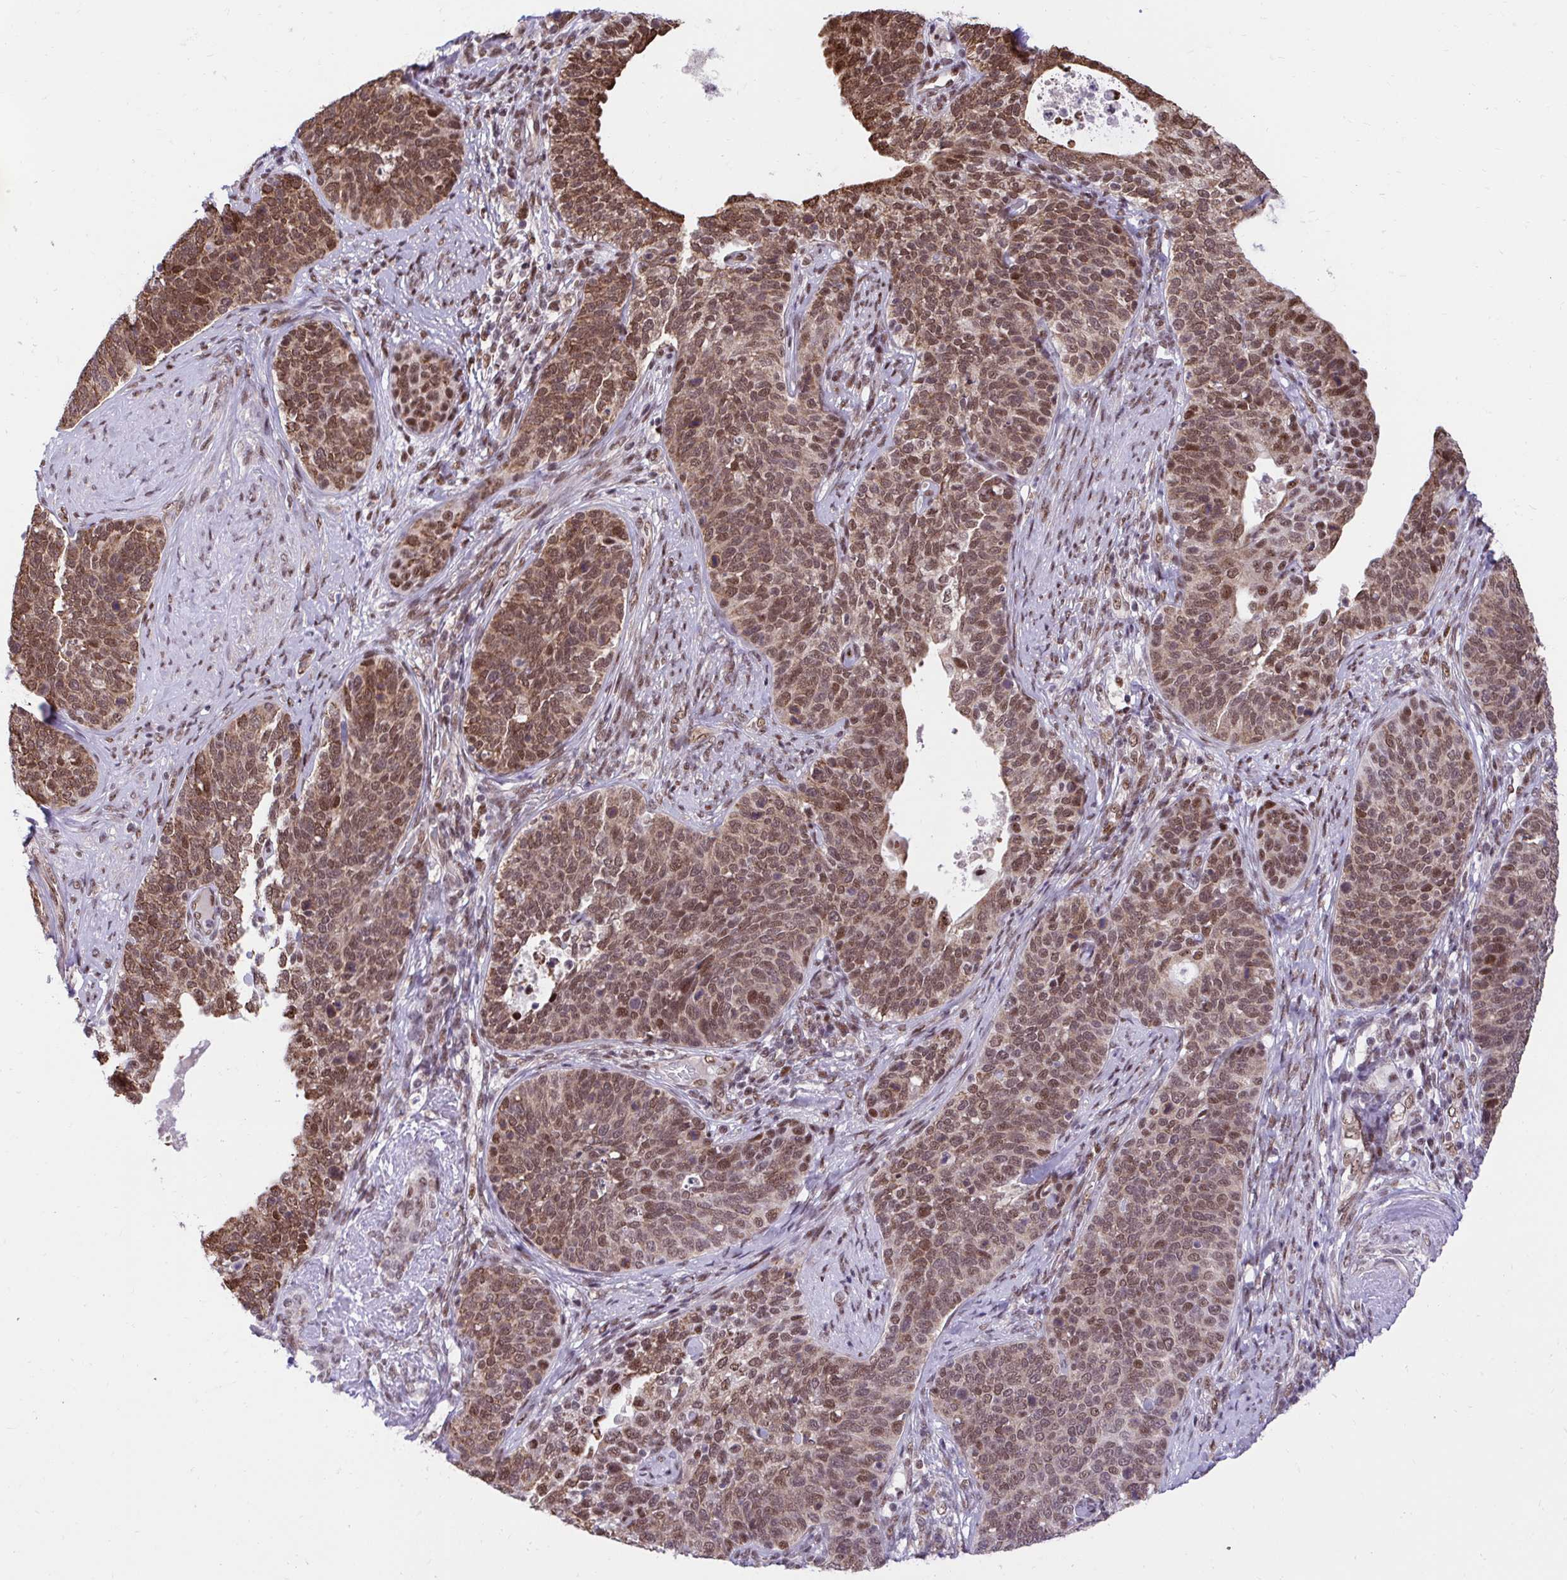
{"staining": {"intensity": "moderate", "quantity": ">75%", "location": "cytoplasmic/membranous,nuclear"}, "tissue": "cervical cancer", "cell_type": "Tumor cells", "image_type": "cancer", "snomed": [{"axis": "morphology", "description": "Squamous cell carcinoma, NOS"}, {"axis": "topography", "description": "Cervix"}], "caption": "Moderate cytoplasmic/membranous and nuclear protein expression is present in approximately >75% of tumor cells in cervical cancer. The staining was performed using DAB, with brown indicating positive protein expression. Nuclei are stained blue with hematoxylin.", "gene": "HOXA4", "patient": {"sex": "female", "age": 69}}